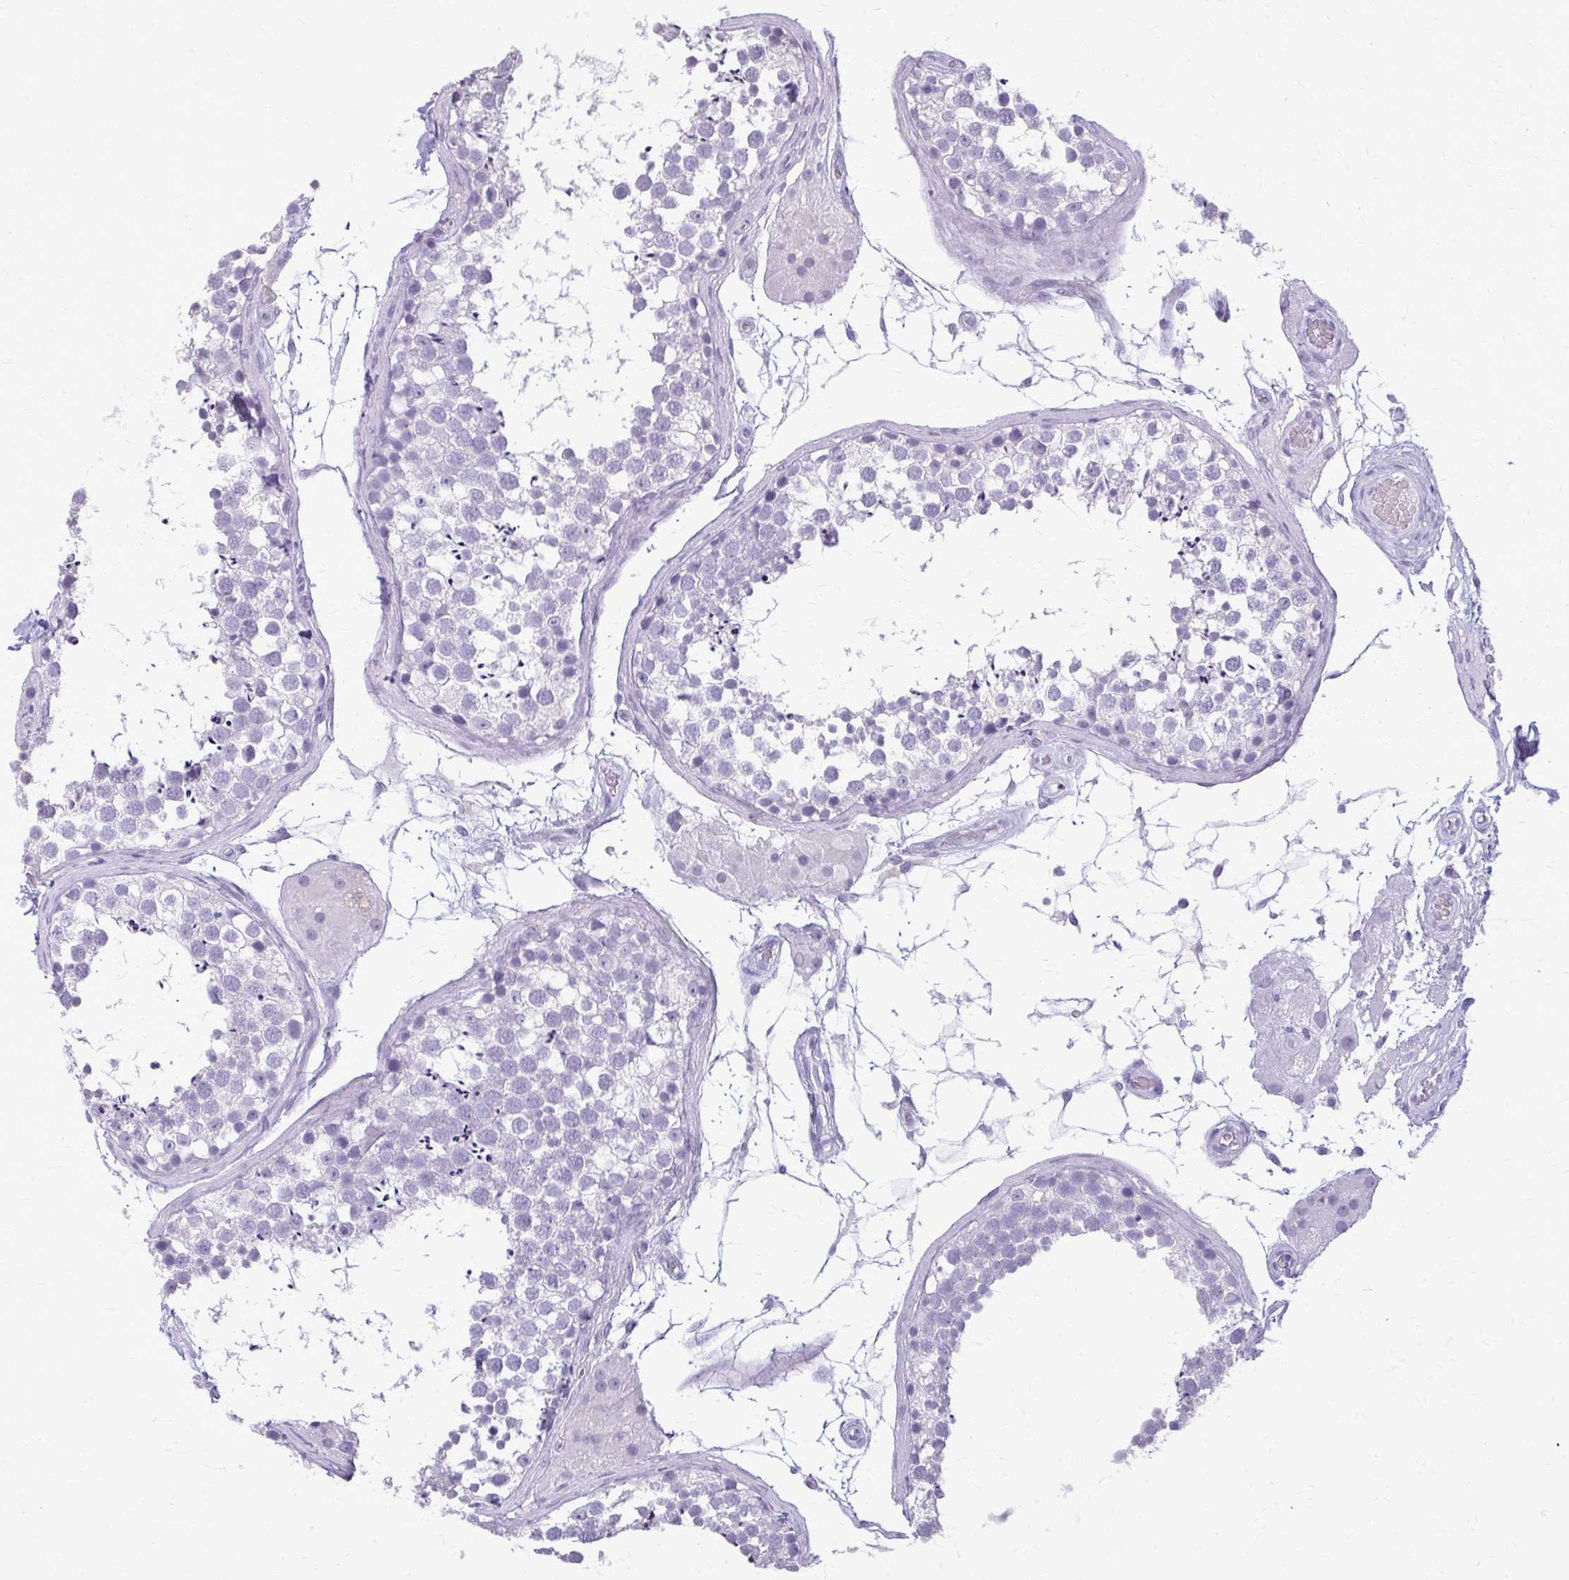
{"staining": {"intensity": "negative", "quantity": "none", "location": "none"}, "tissue": "testis", "cell_type": "Cells in seminiferous ducts", "image_type": "normal", "snomed": [{"axis": "morphology", "description": "Normal tissue, NOS"}, {"axis": "morphology", "description": "Seminoma, NOS"}, {"axis": "topography", "description": "Testis"}], "caption": "DAB (3,3'-diaminobenzidine) immunohistochemical staining of unremarkable testis exhibits no significant expression in cells in seminiferous ducts.", "gene": "KRT5", "patient": {"sex": "male", "age": 65}}